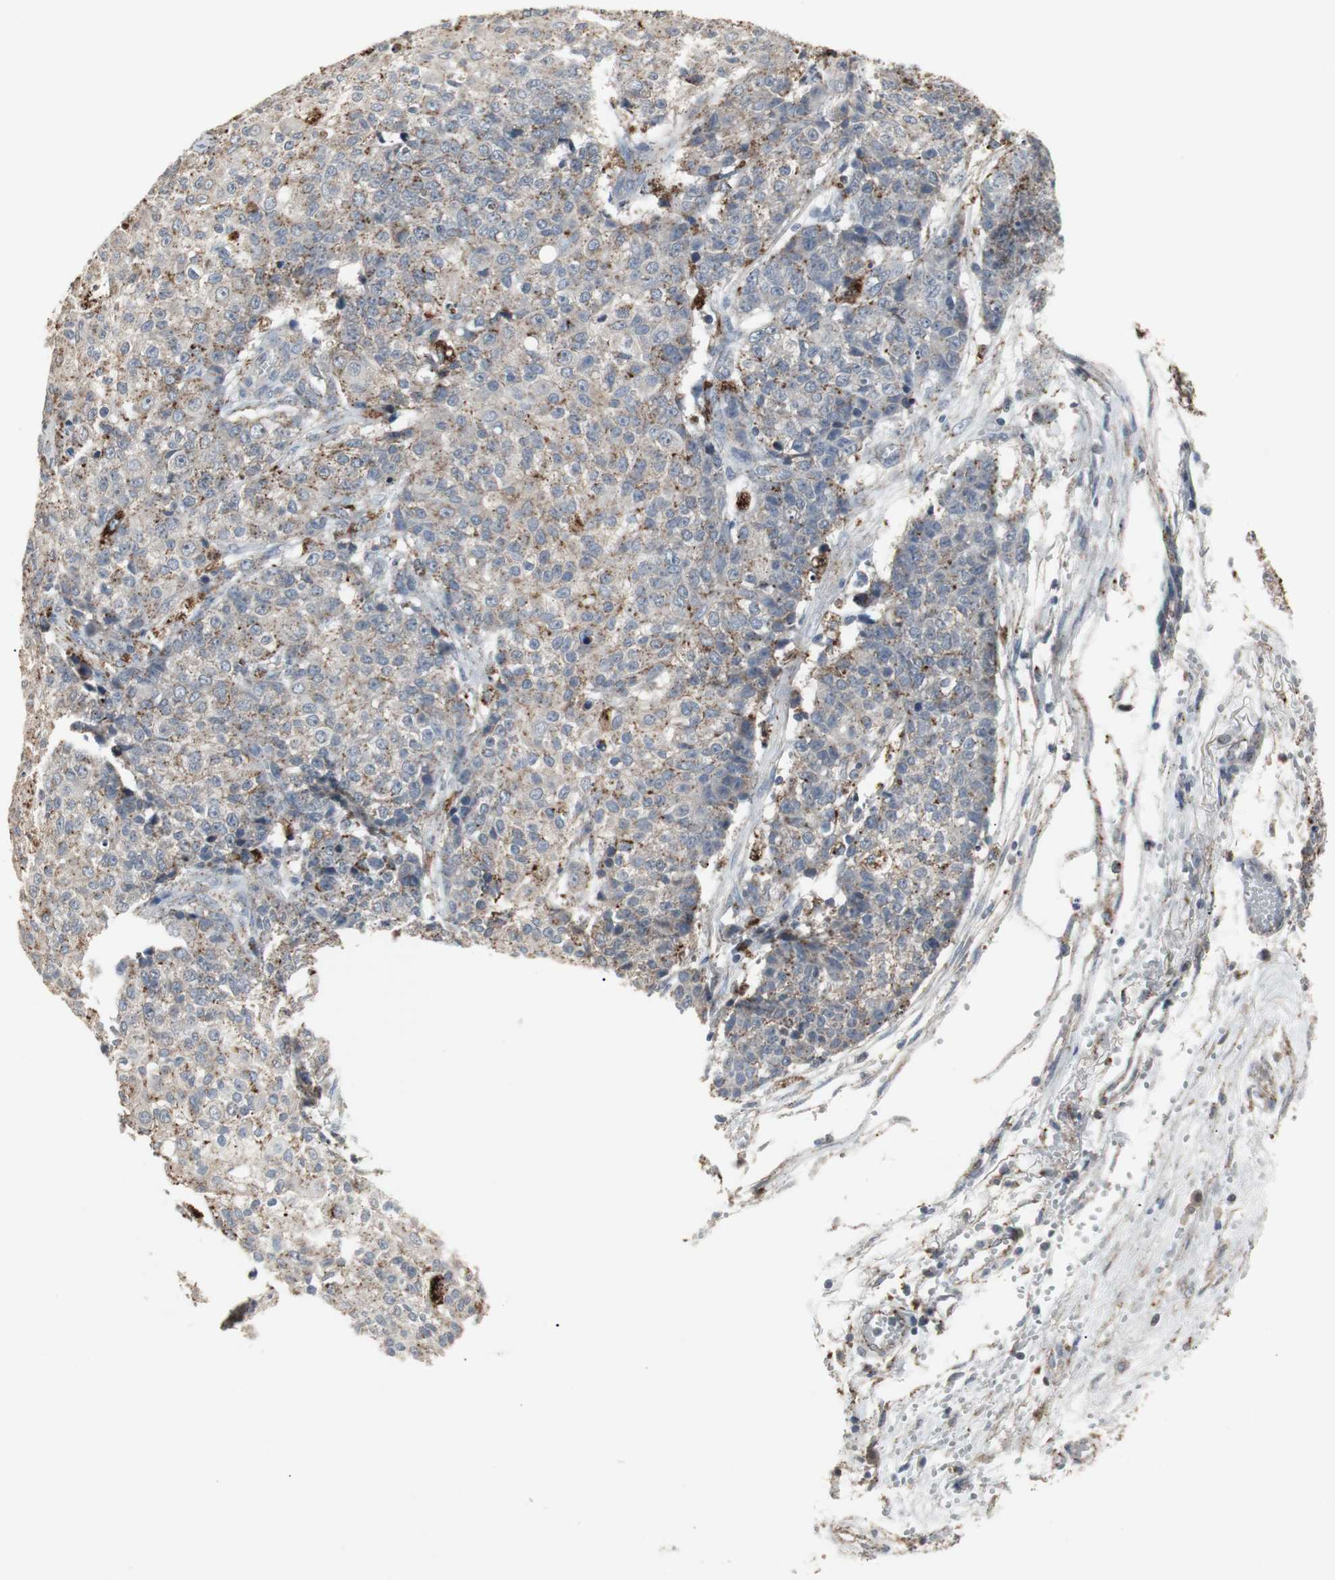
{"staining": {"intensity": "strong", "quantity": "25%-75%", "location": "cytoplasmic/membranous"}, "tissue": "ovarian cancer", "cell_type": "Tumor cells", "image_type": "cancer", "snomed": [{"axis": "morphology", "description": "Carcinoma, endometroid"}, {"axis": "topography", "description": "Ovary"}], "caption": "This image reveals immunohistochemistry staining of ovarian endometroid carcinoma, with high strong cytoplasmic/membranous positivity in approximately 25%-75% of tumor cells.", "gene": "GBA1", "patient": {"sex": "female", "age": 42}}